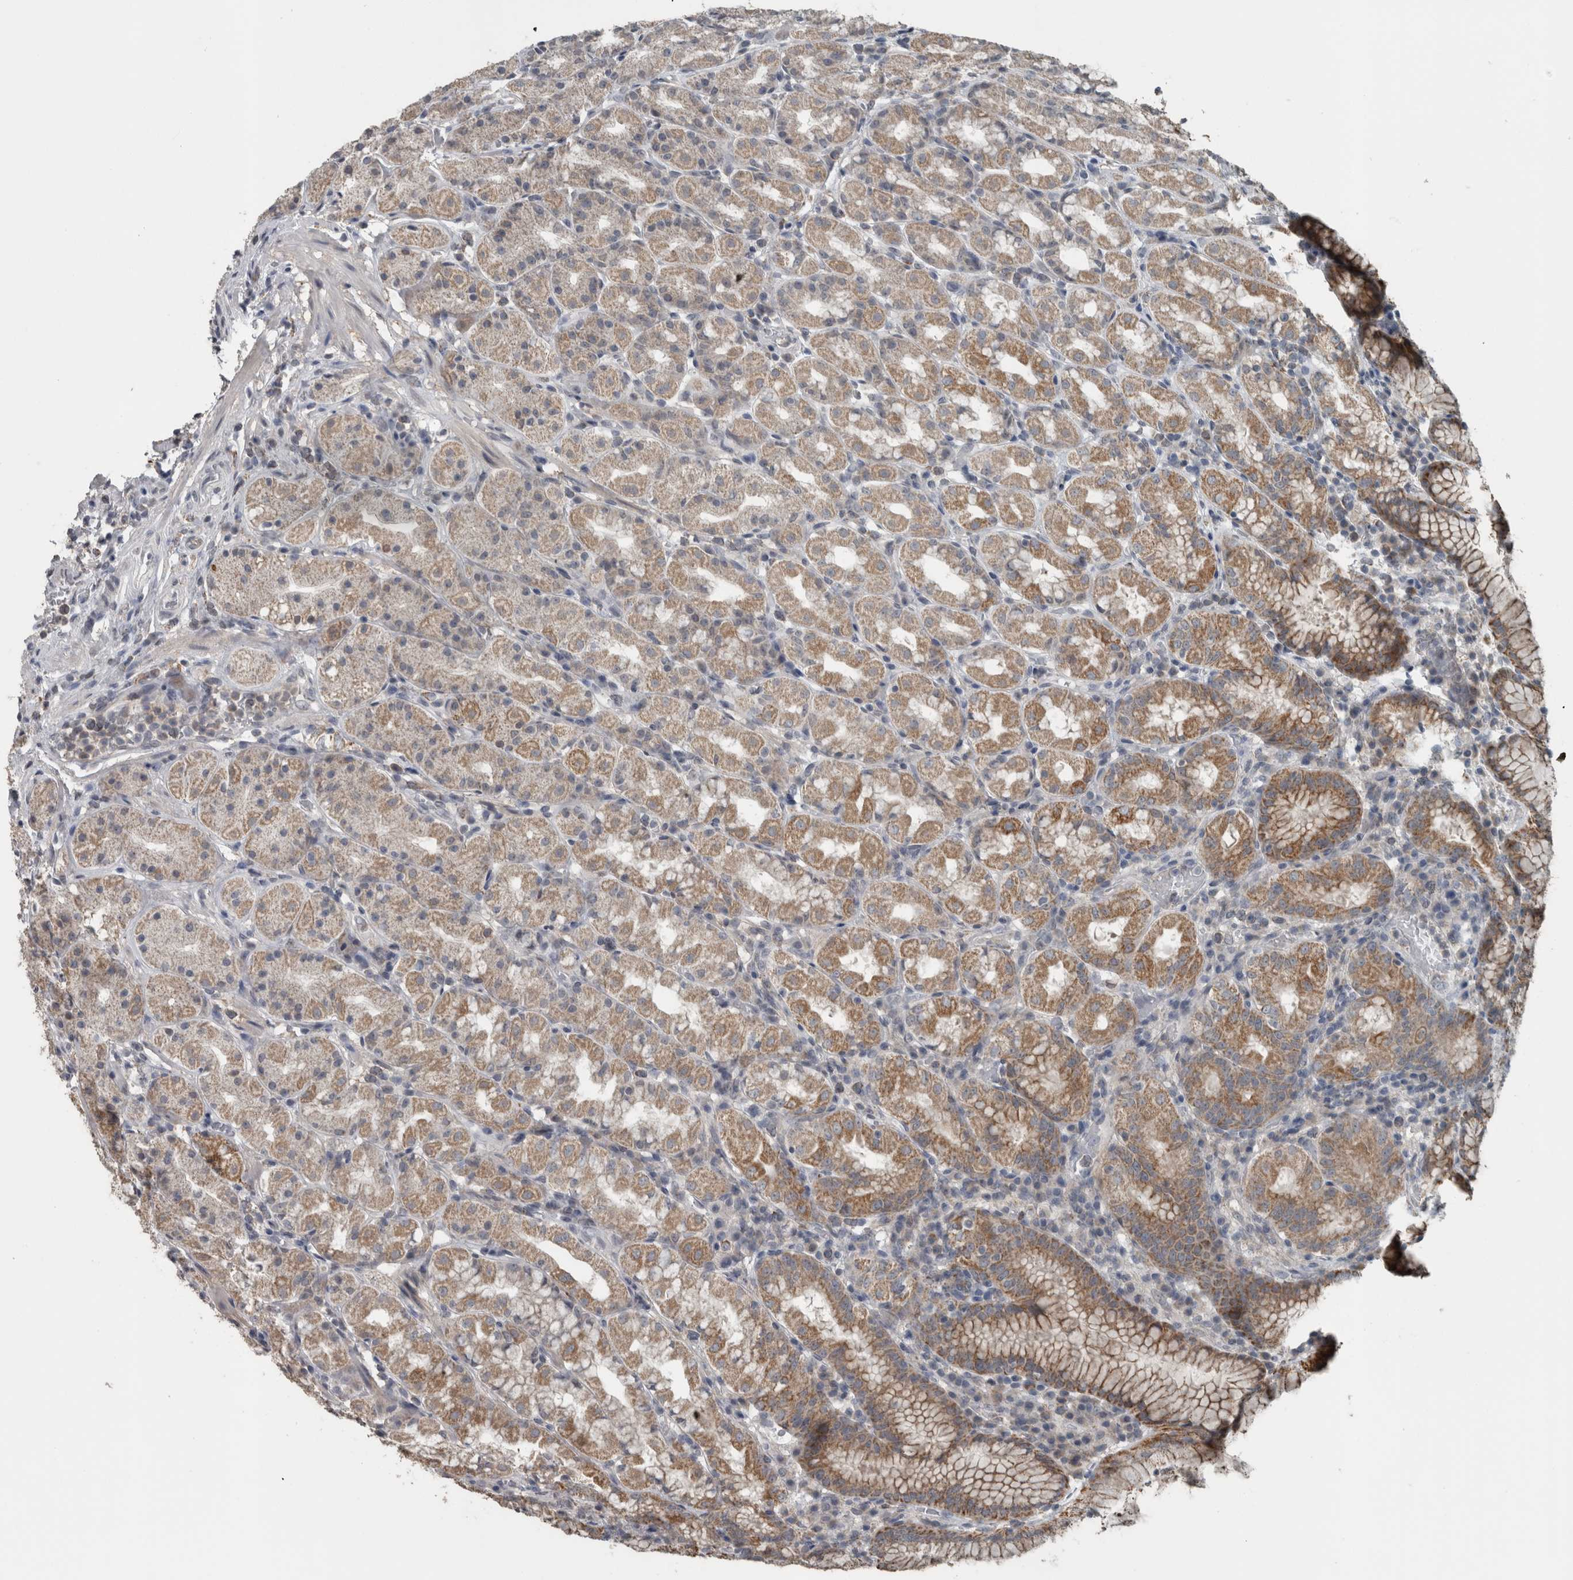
{"staining": {"intensity": "moderate", "quantity": "25%-75%", "location": "cytoplasmic/membranous"}, "tissue": "stomach", "cell_type": "Glandular cells", "image_type": "normal", "snomed": [{"axis": "morphology", "description": "Normal tissue, NOS"}, {"axis": "topography", "description": "Stomach, lower"}], "caption": "About 25%-75% of glandular cells in benign human stomach display moderate cytoplasmic/membranous protein expression as visualized by brown immunohistochemical staining.", "gene": "ACSF2", "patient": {"sex": "female", "age": 56}}